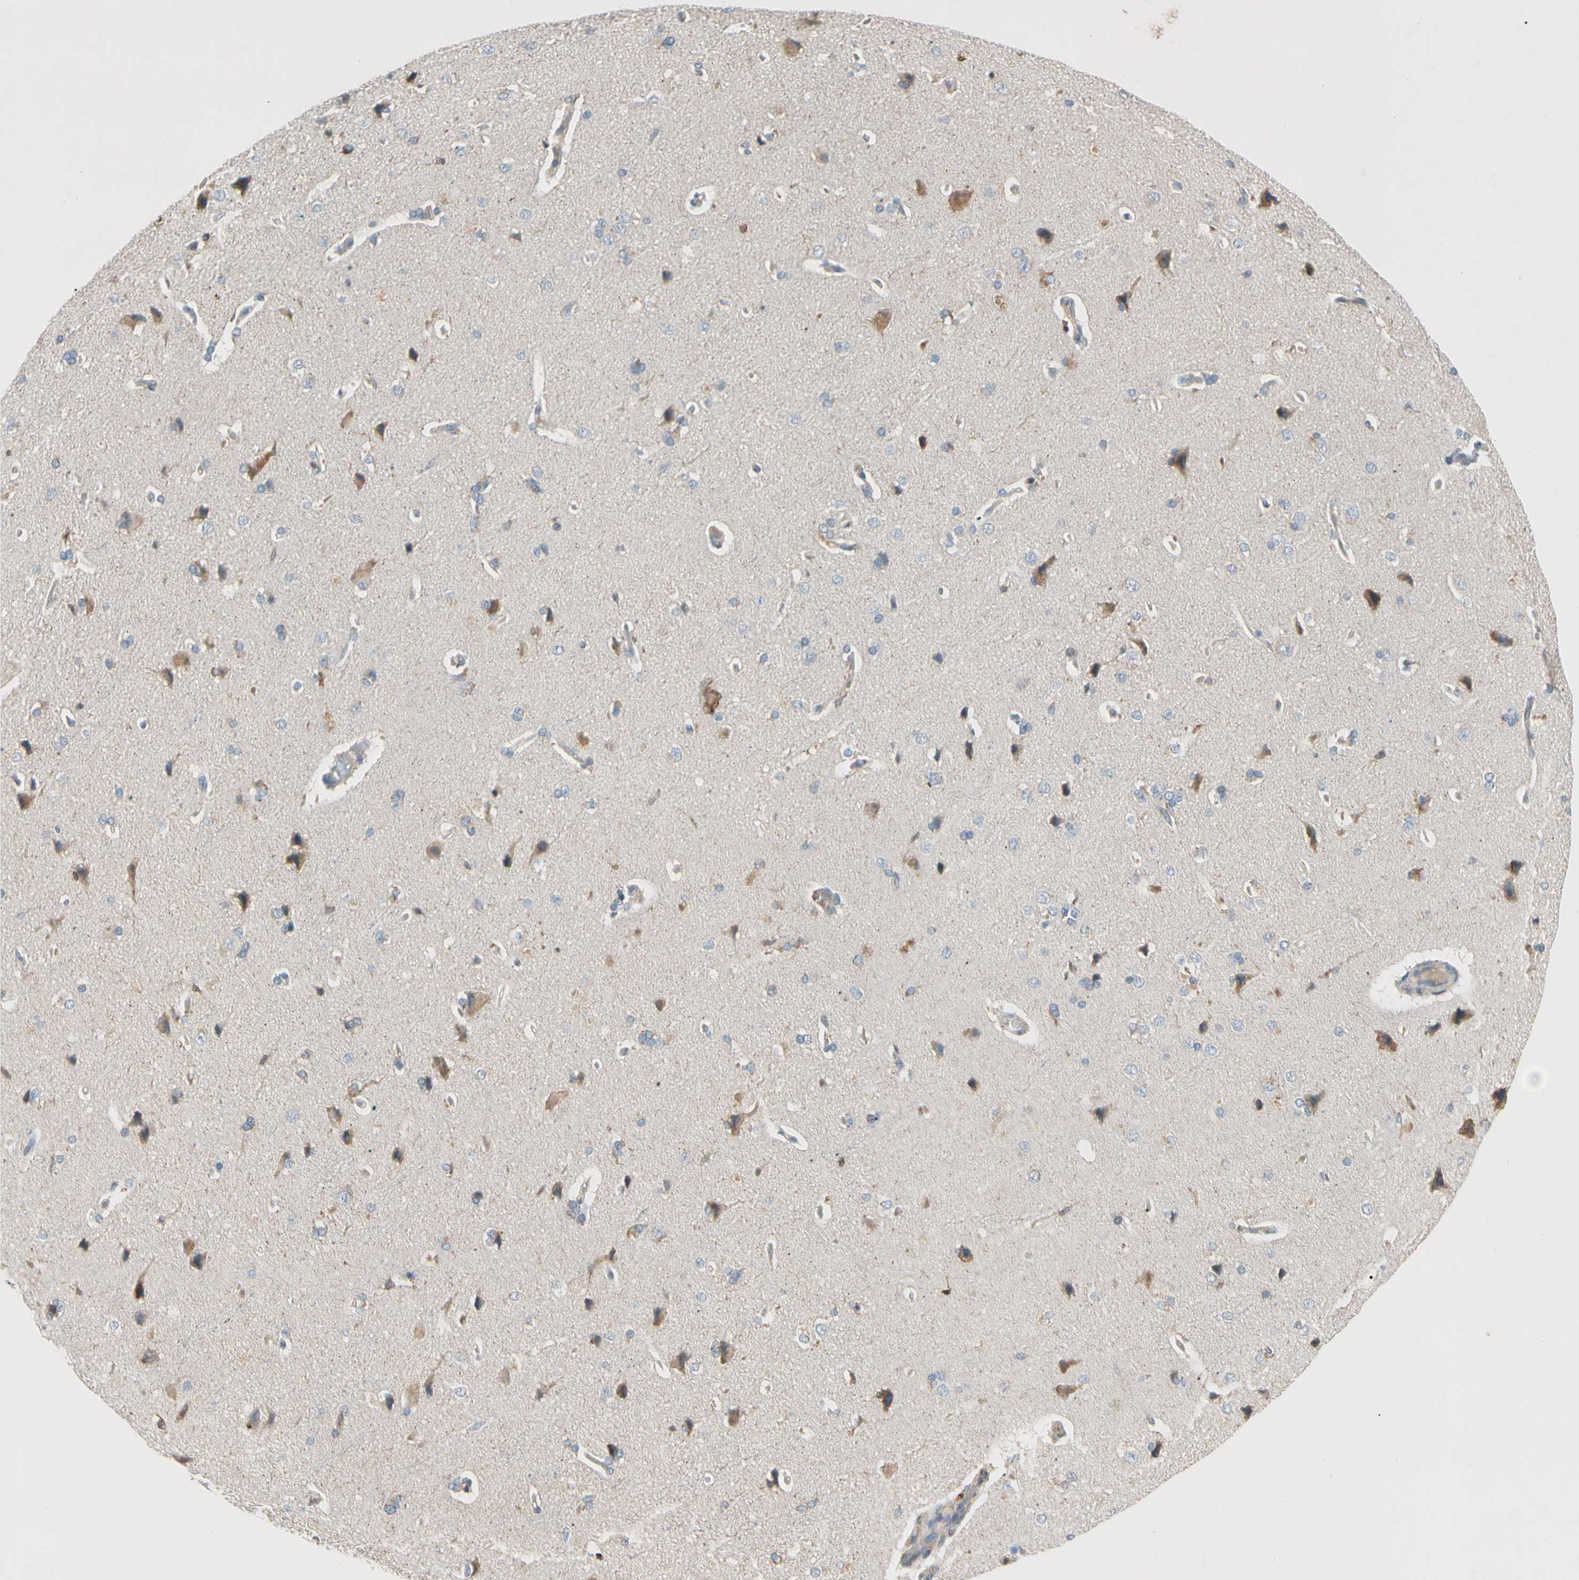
{"staining": {"intensity": "negative", "quantity": "none", "location": "none"}, "tissue": "cerebral cortex", "cell_type": "Endothelial cells", "image_type": "normal", "snomed": [{"axis": "morphology", "description": "Normal tissue, NOS"}, {"axis": "topography", "description": "Cerebral cortex"}], "caption": "Histopathology image shows no significant protein expression in endothelial cells of benign cerebral cortex.", "gene": "CDH6", "patient": {"sex": "male", "age": 62}}